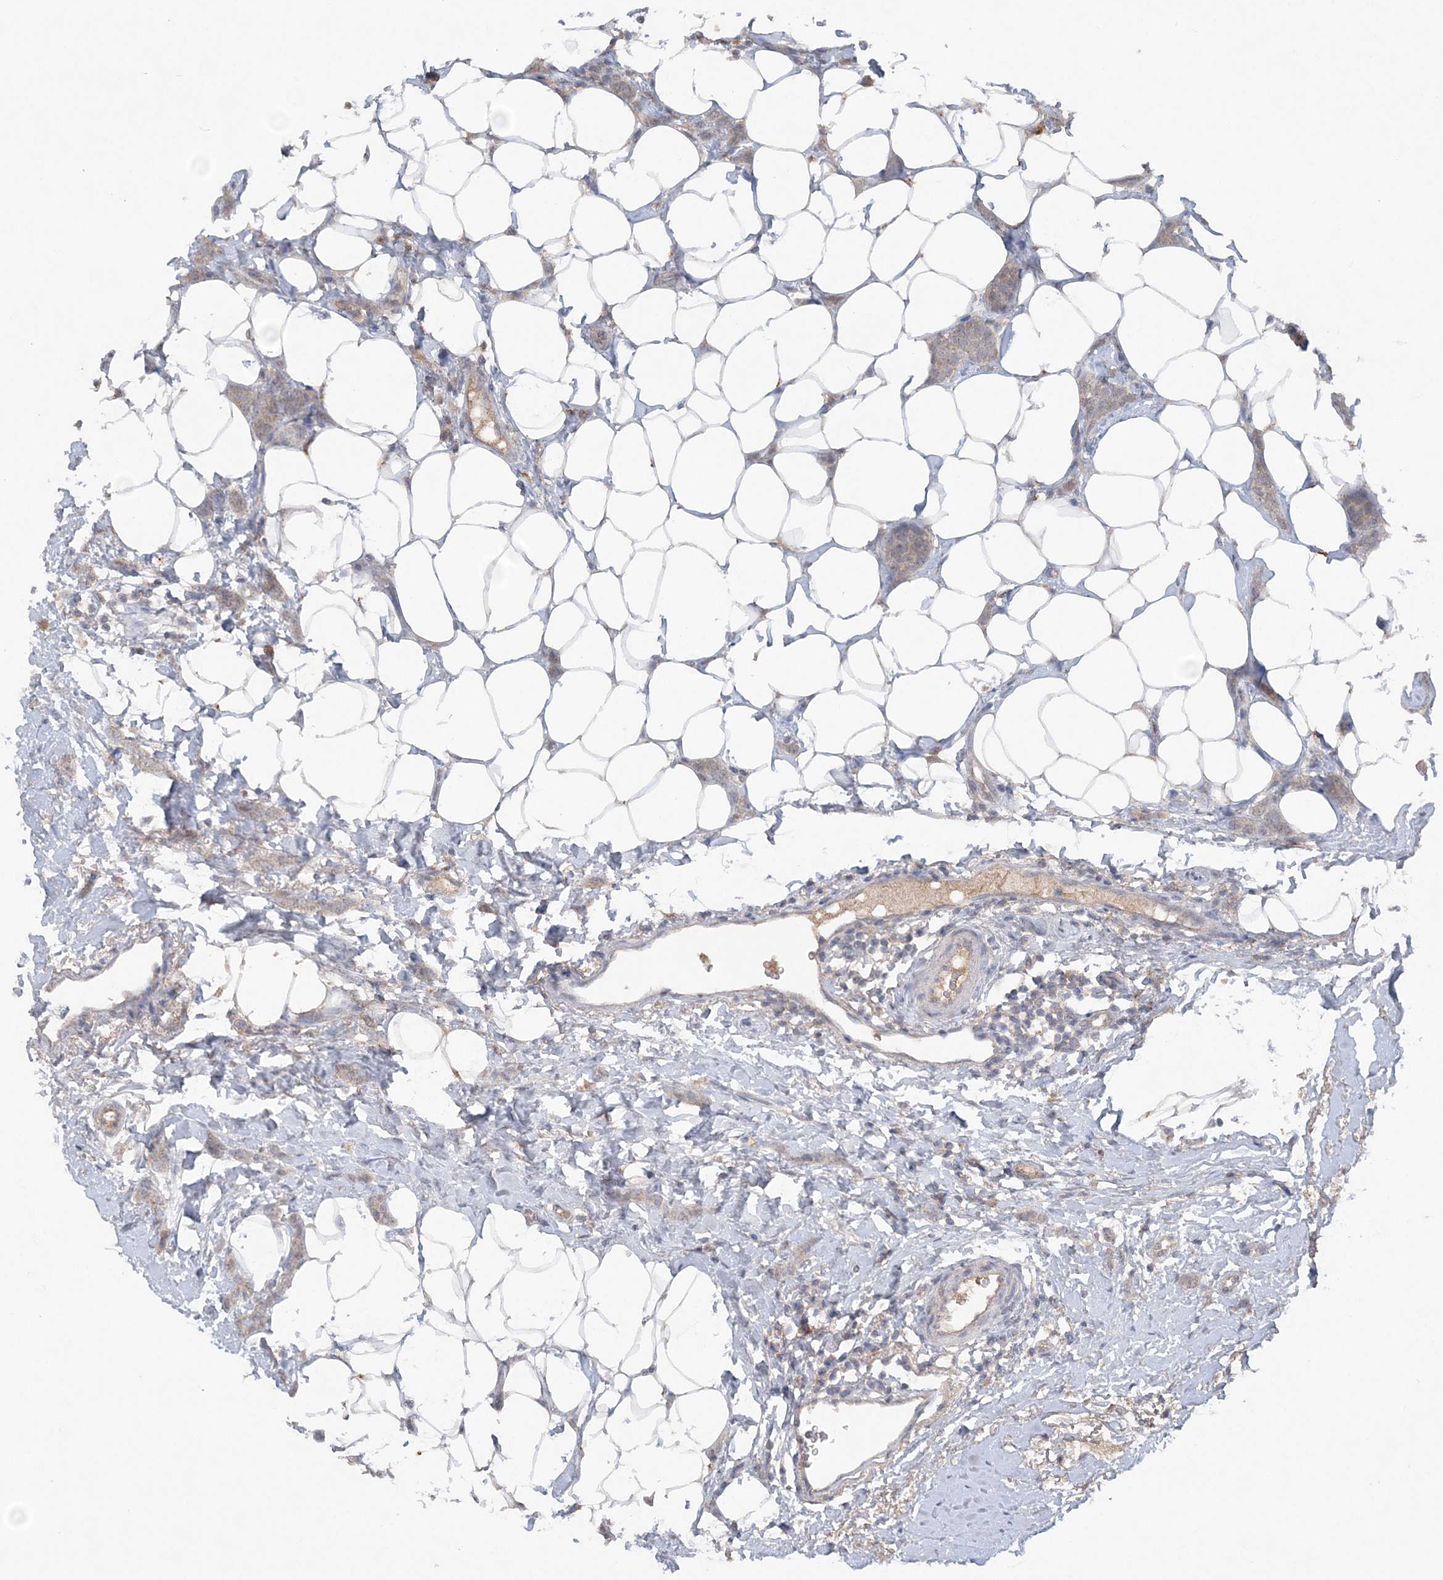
{"staining": {"intensity": "weak", "quantity": "<25%", "location": "cytoplasmic/membranous"}, "tissue": "breast cancer", "cell_type": "Tumor cells", "image_type": "cancer", "snomed": [{"axis": "morphology", "description": "Lobular carcinoma"}, {"axis": "topography", "description": "Skin"}, {"axis": "topography", "description": "Breast"}], "caption": "Immunohistochemical staining of lobular carcinoma (breast) exhibits no significant staining in tumor cells.", "gene": "C1RL", "patient": {"sex": "female", "age": 46}}